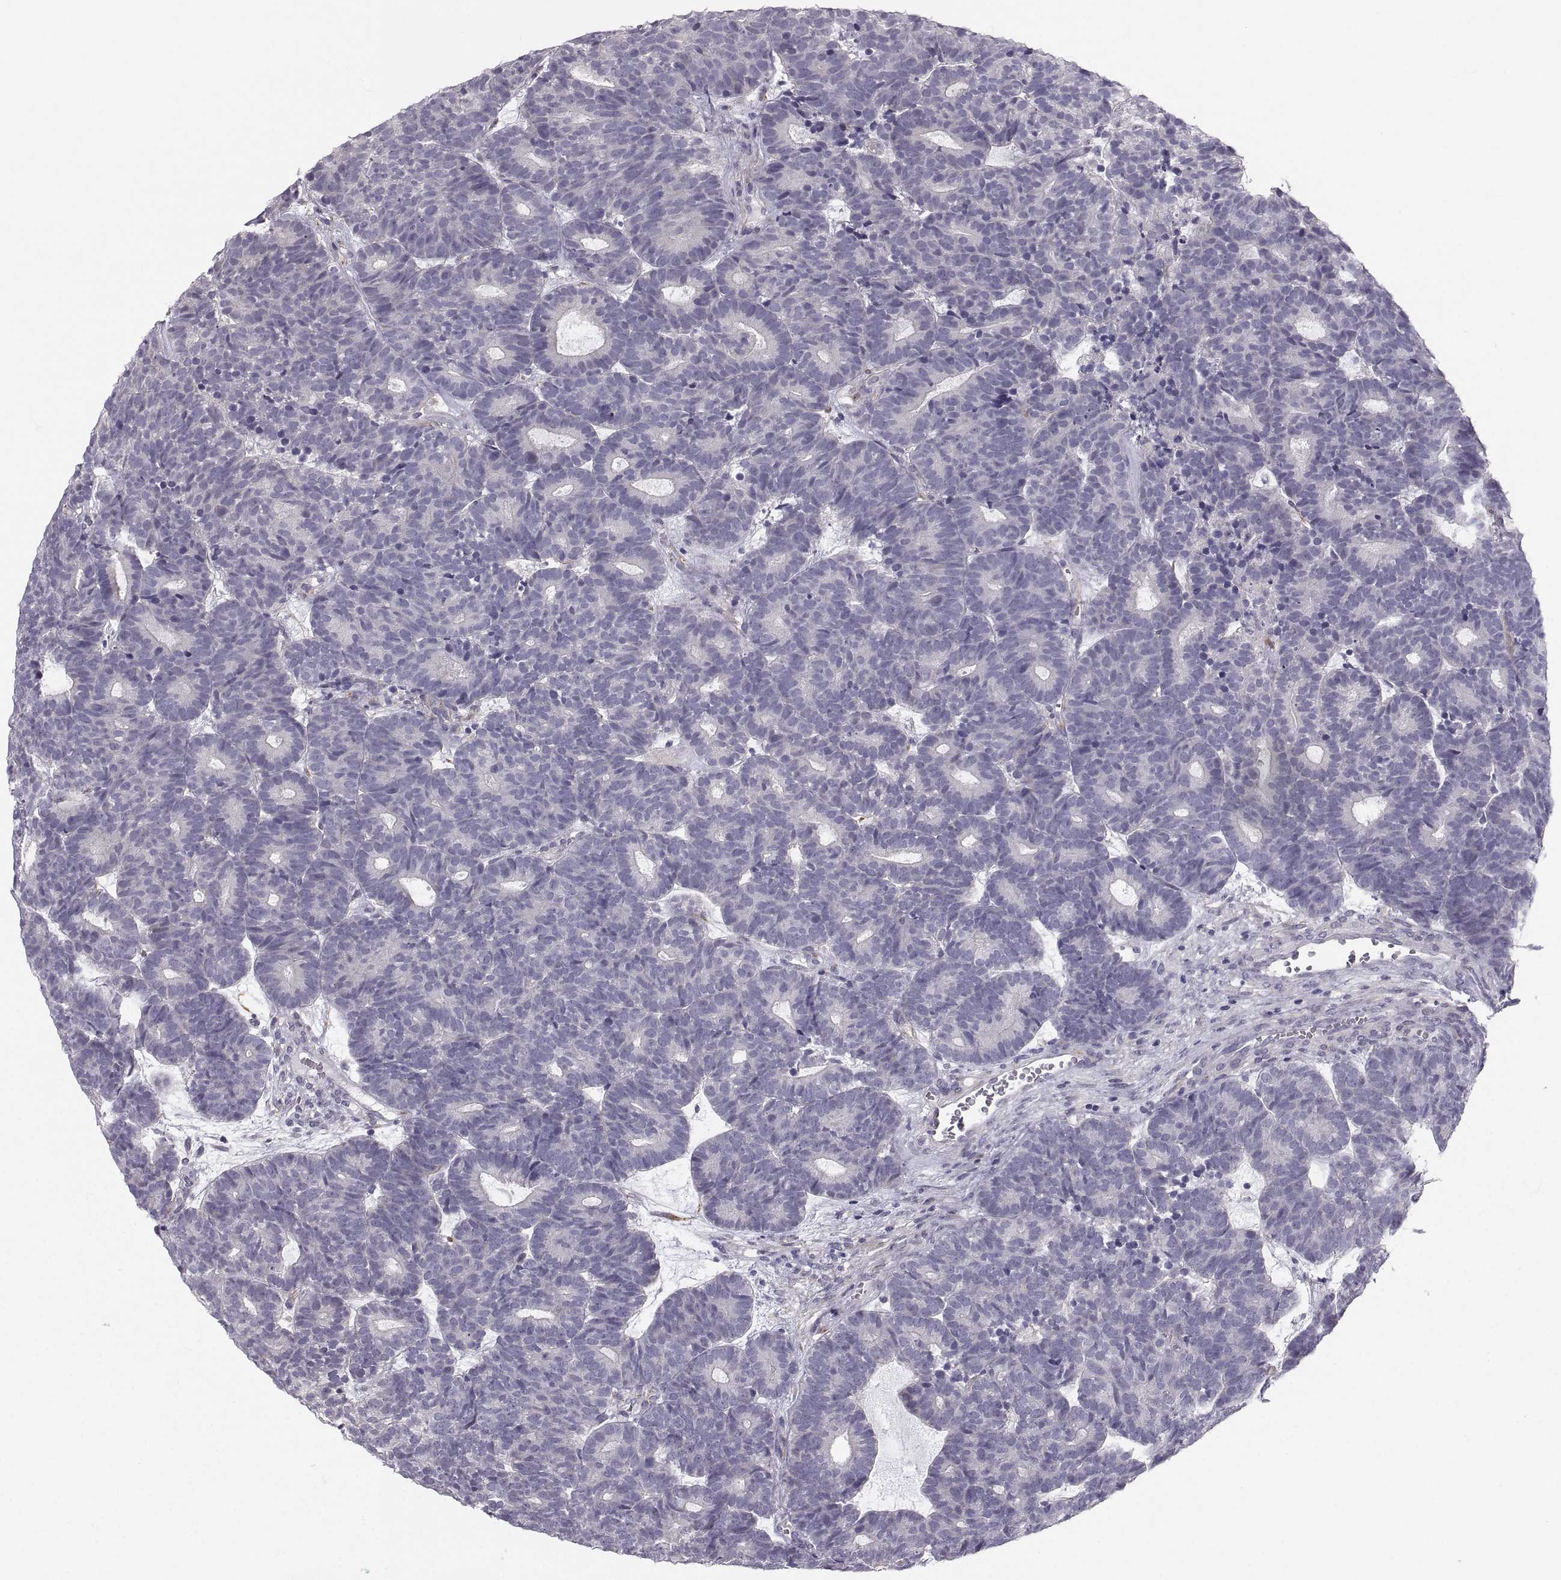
{"staining": {"intensity": "negative", "quantity": "none", "location": "none"}, "tissue": "head and neck cancer", "cell_type": "Tumor cells", "image_type": "cancer", "snomed": [{"axis": "morphology", "description": "Adenocarcinoma, NOS"}, {"axis": "topography", "description": "Head-Neck"}], "caption": "Immunohistochemistry of human head and neck adenocarcinoma displays no positivity in tumor cells.", "gene": "ZNF185", "patient": {"sex": "female", "age": 81}}